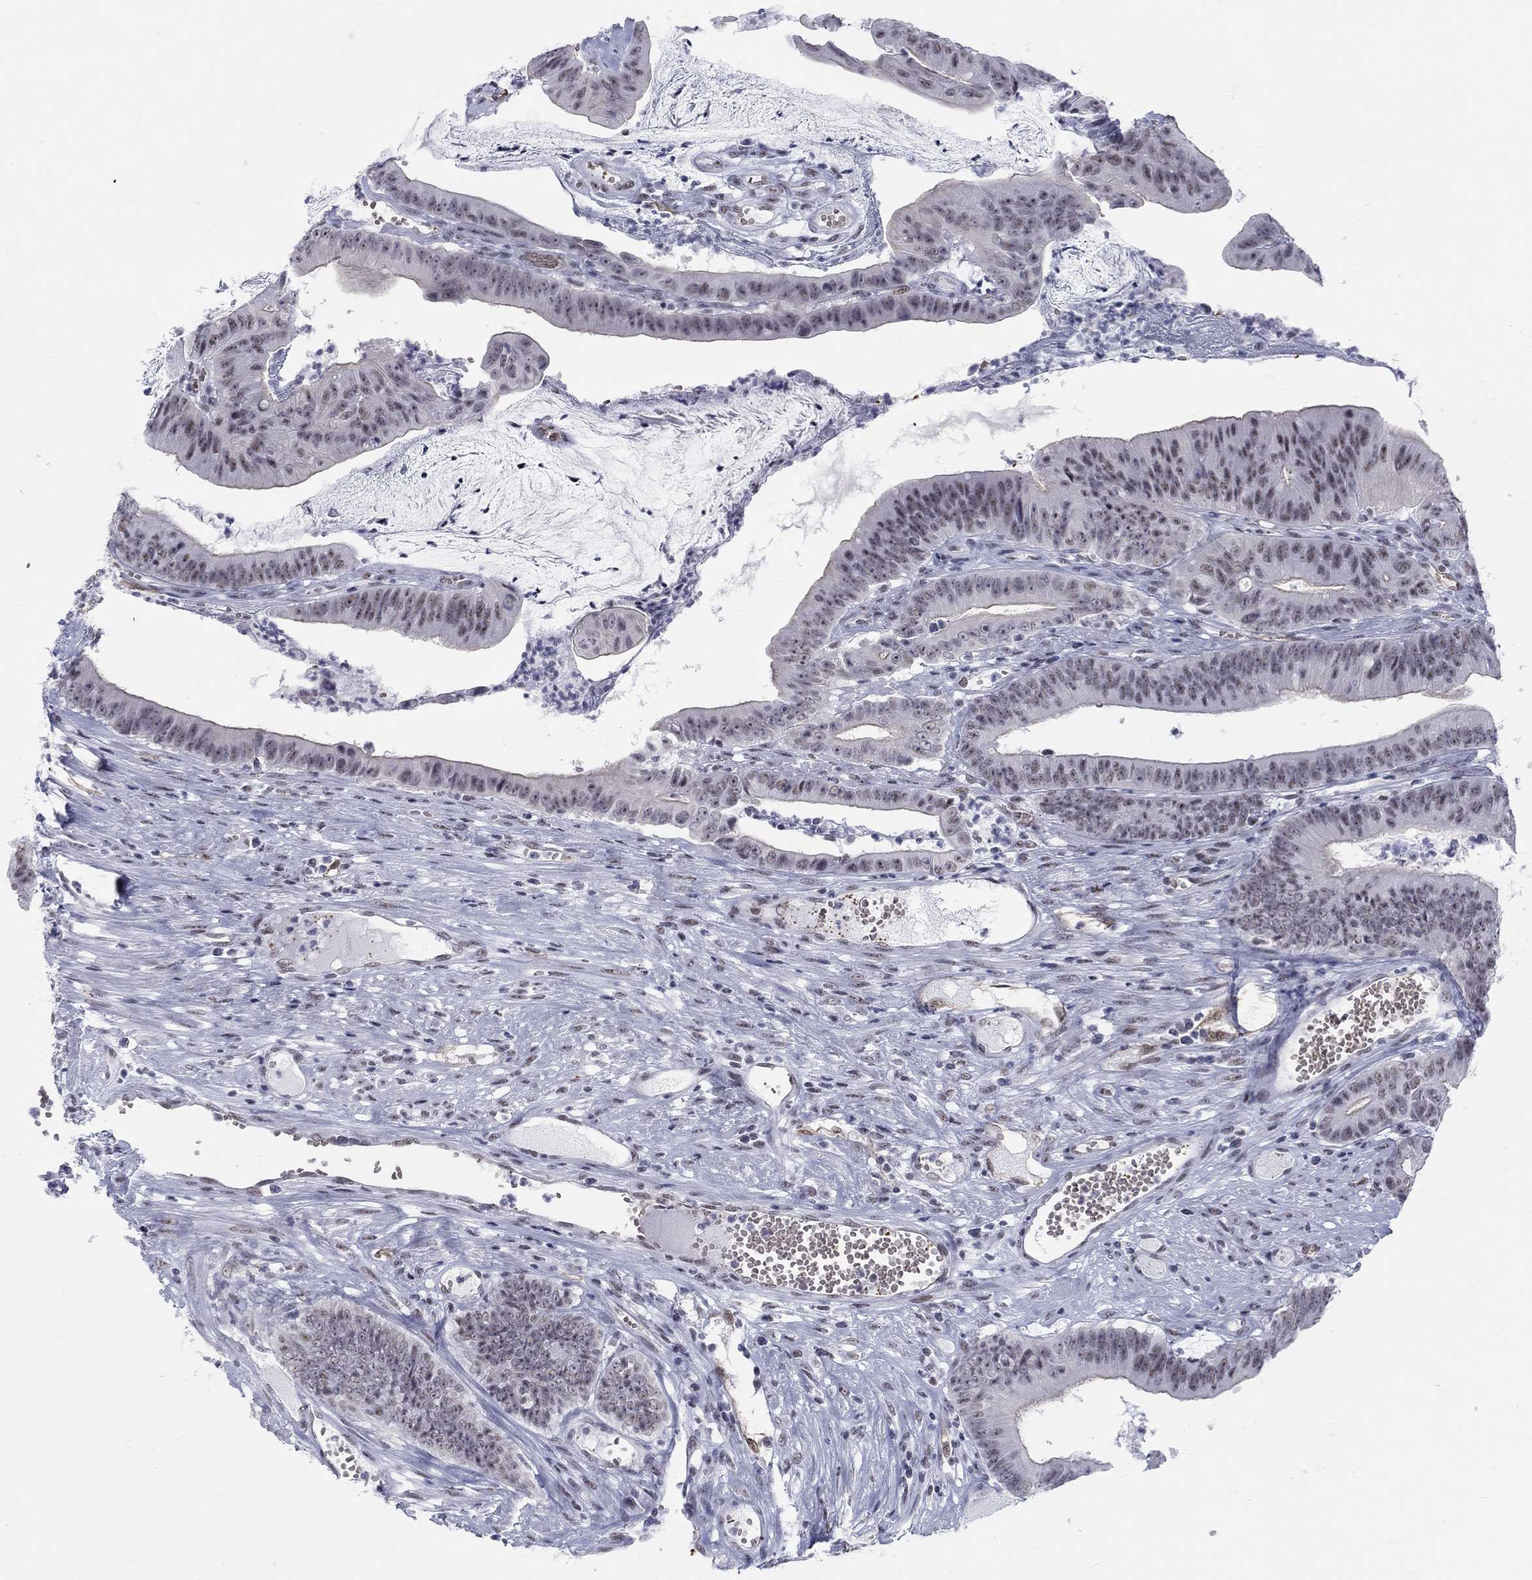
{"staining": {"intensity": "negative", "quantity": "none", "location": "none"}, "tissue": "colorectal cancer", "cell_type": "Tumor cells", "image_type": "cancer", "snomed": [{"axis": "morphology", "description": "Adenocarcinoma, NOS"}, {"axis": "topography", "description": "Colon"}], "caption": "Tumor cells show no significant positivity in colorectal cancer.", "gene": "DMTN", "patient": {"sex": "female", "age": 69}}